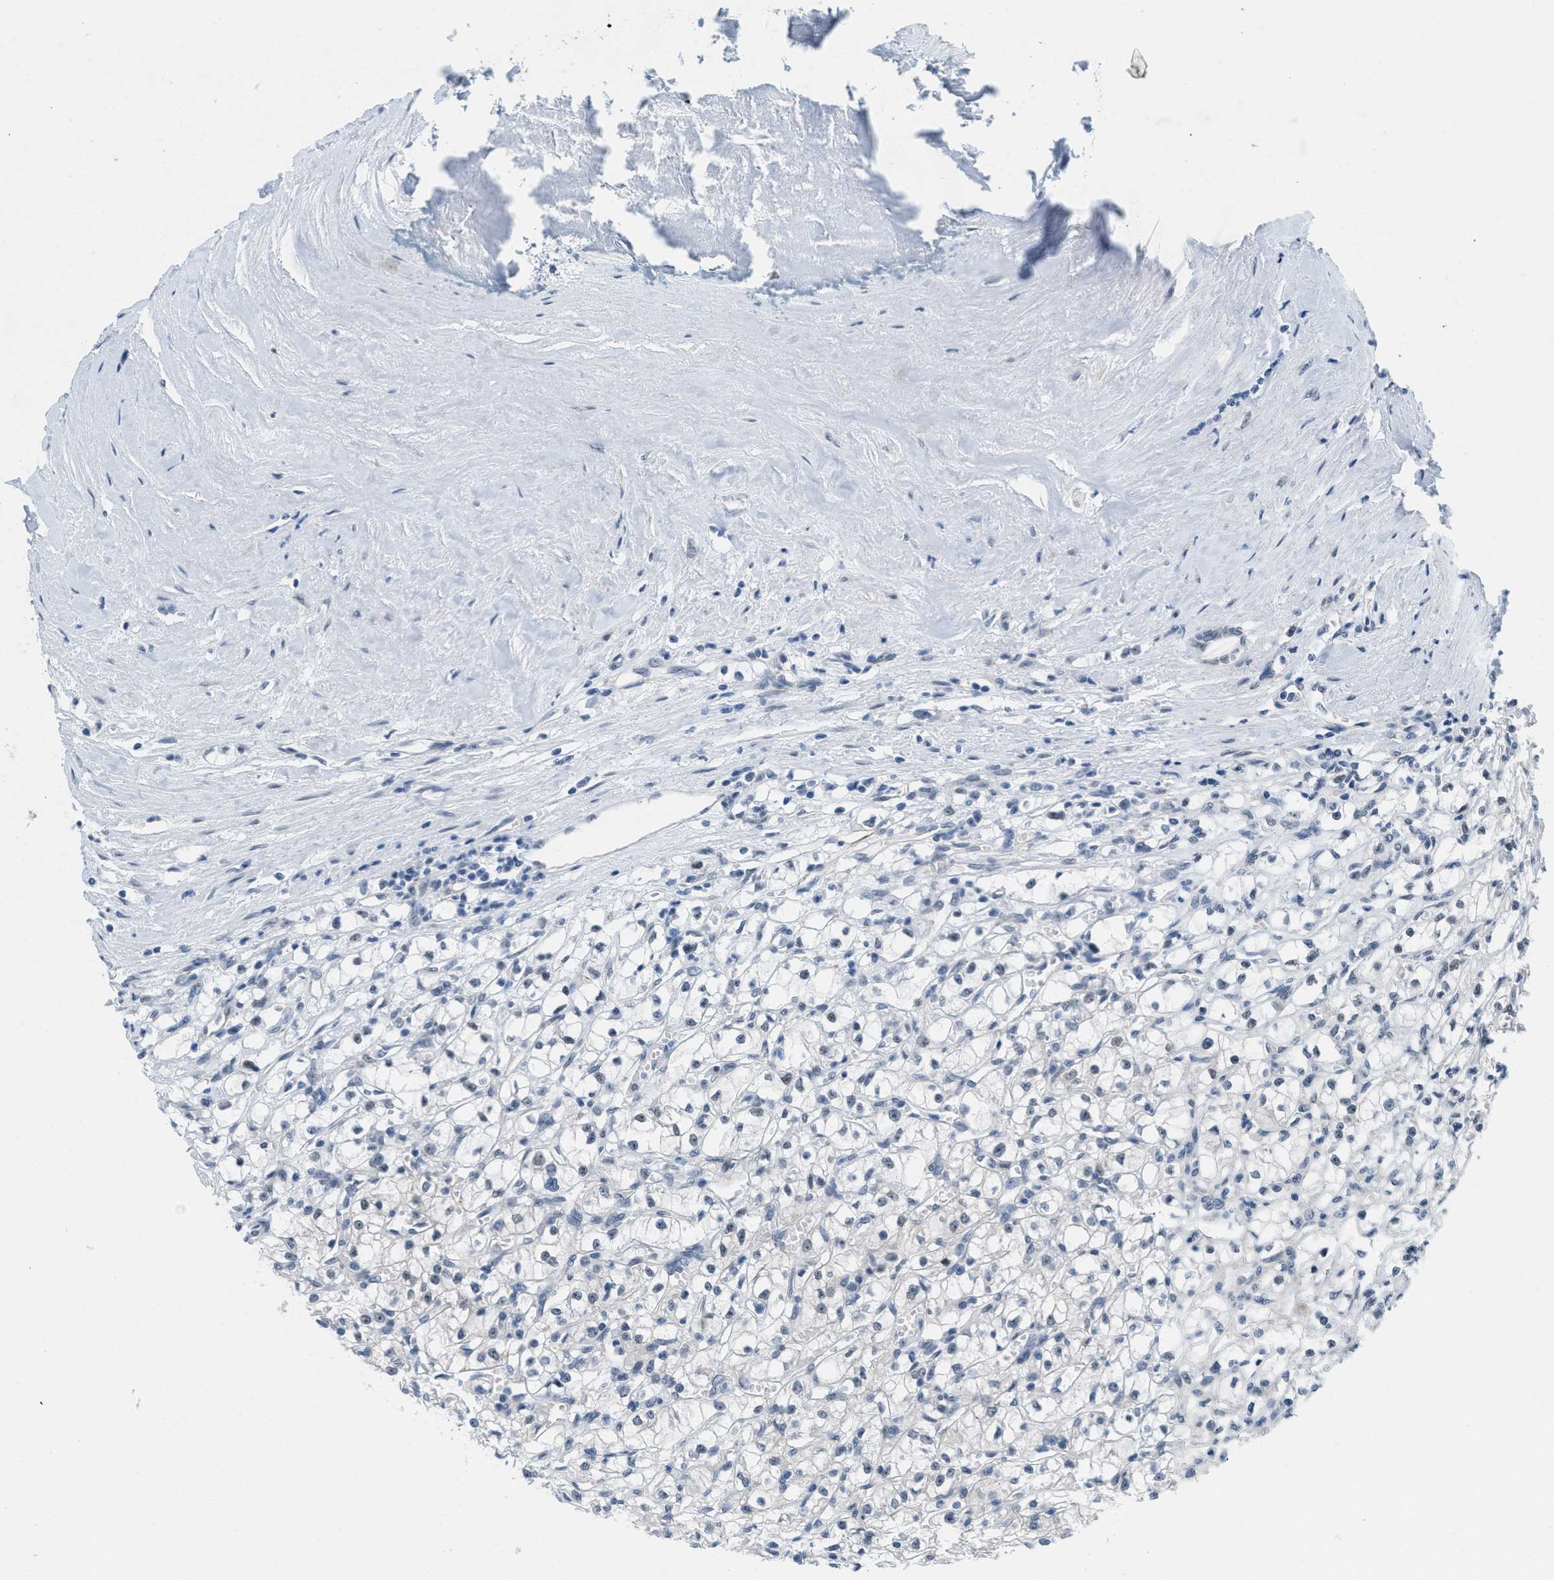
{"staining": {"intensity": "negative", "quantity": "none", "location": "none"}, "tissue": "renal cancer", "cell_type": "Tumor cells", "image_type": "cancer", "snomed": [{"axis": "morphology", "description": "Adenocarcinoma, NOS"}, {"axis": "topography", "description": "Kidney"}], "caption": "Immunohistochemical staining of renal adenocarcinoma displays no significant positivity in tumor cells. (Immunohistochemistry (ihc), brightfield microscopy, high magnification).", "gene": "HS3ST2", "patient": {"sex": "male", "age": 56}}